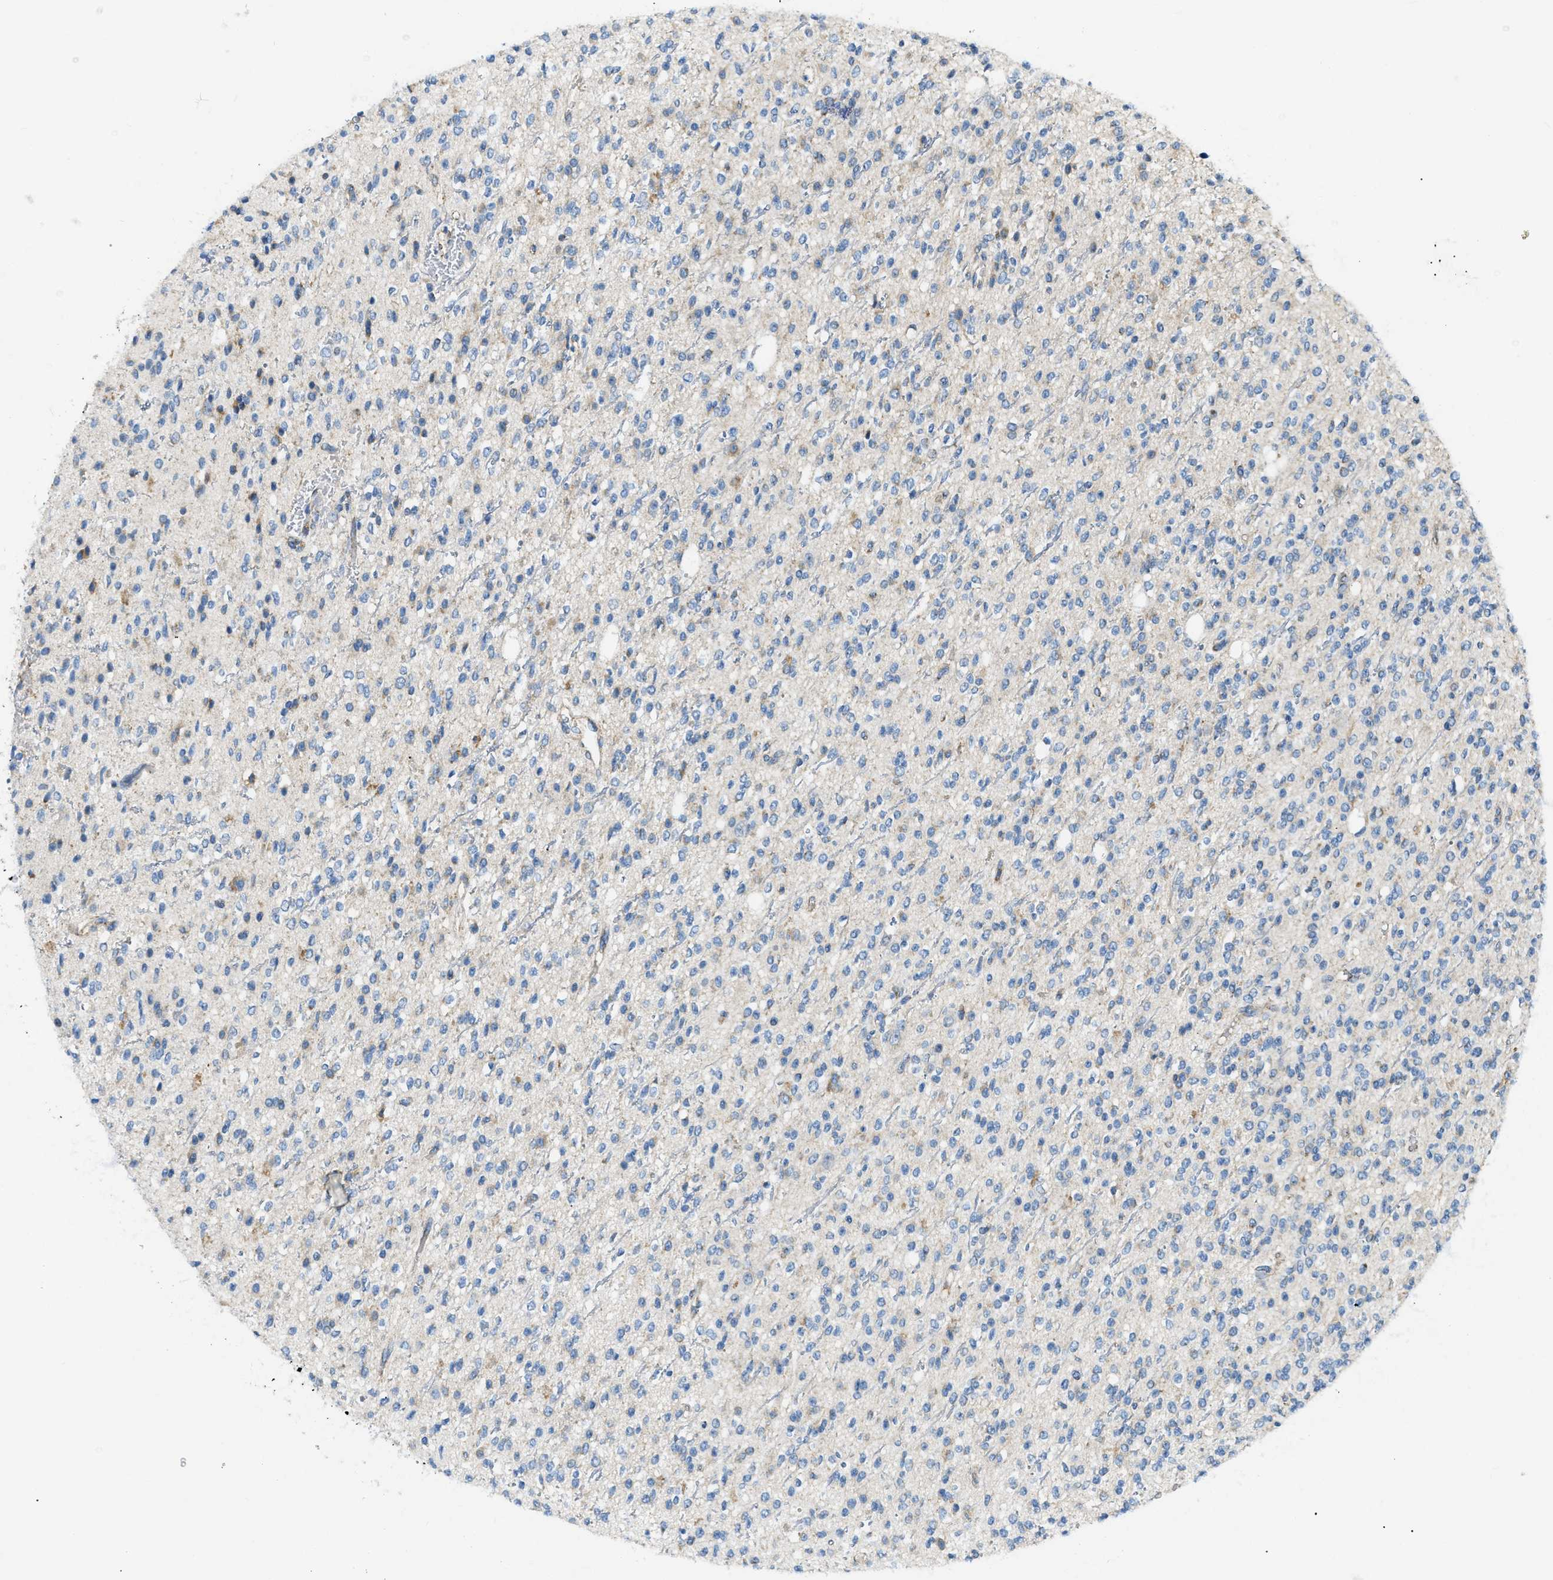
{"staining": {"intensity": "weak", "quantity": "<25%", "location": "cytoplasmic/membranous"}, "tissue": "glioma", "cell_type": "Tumor cells", "image_type": "cancer", "snomed": [{"axis": "morphology", "description": "Glioma, malignant, High grade"}, {"axis": "topography", "description": "Brain"}], "caption": "IHC of glioma demonstrates no positivity in tumor cells.", "gene": "ACADVL", "patient": {"sex": "male", "age": 34}}